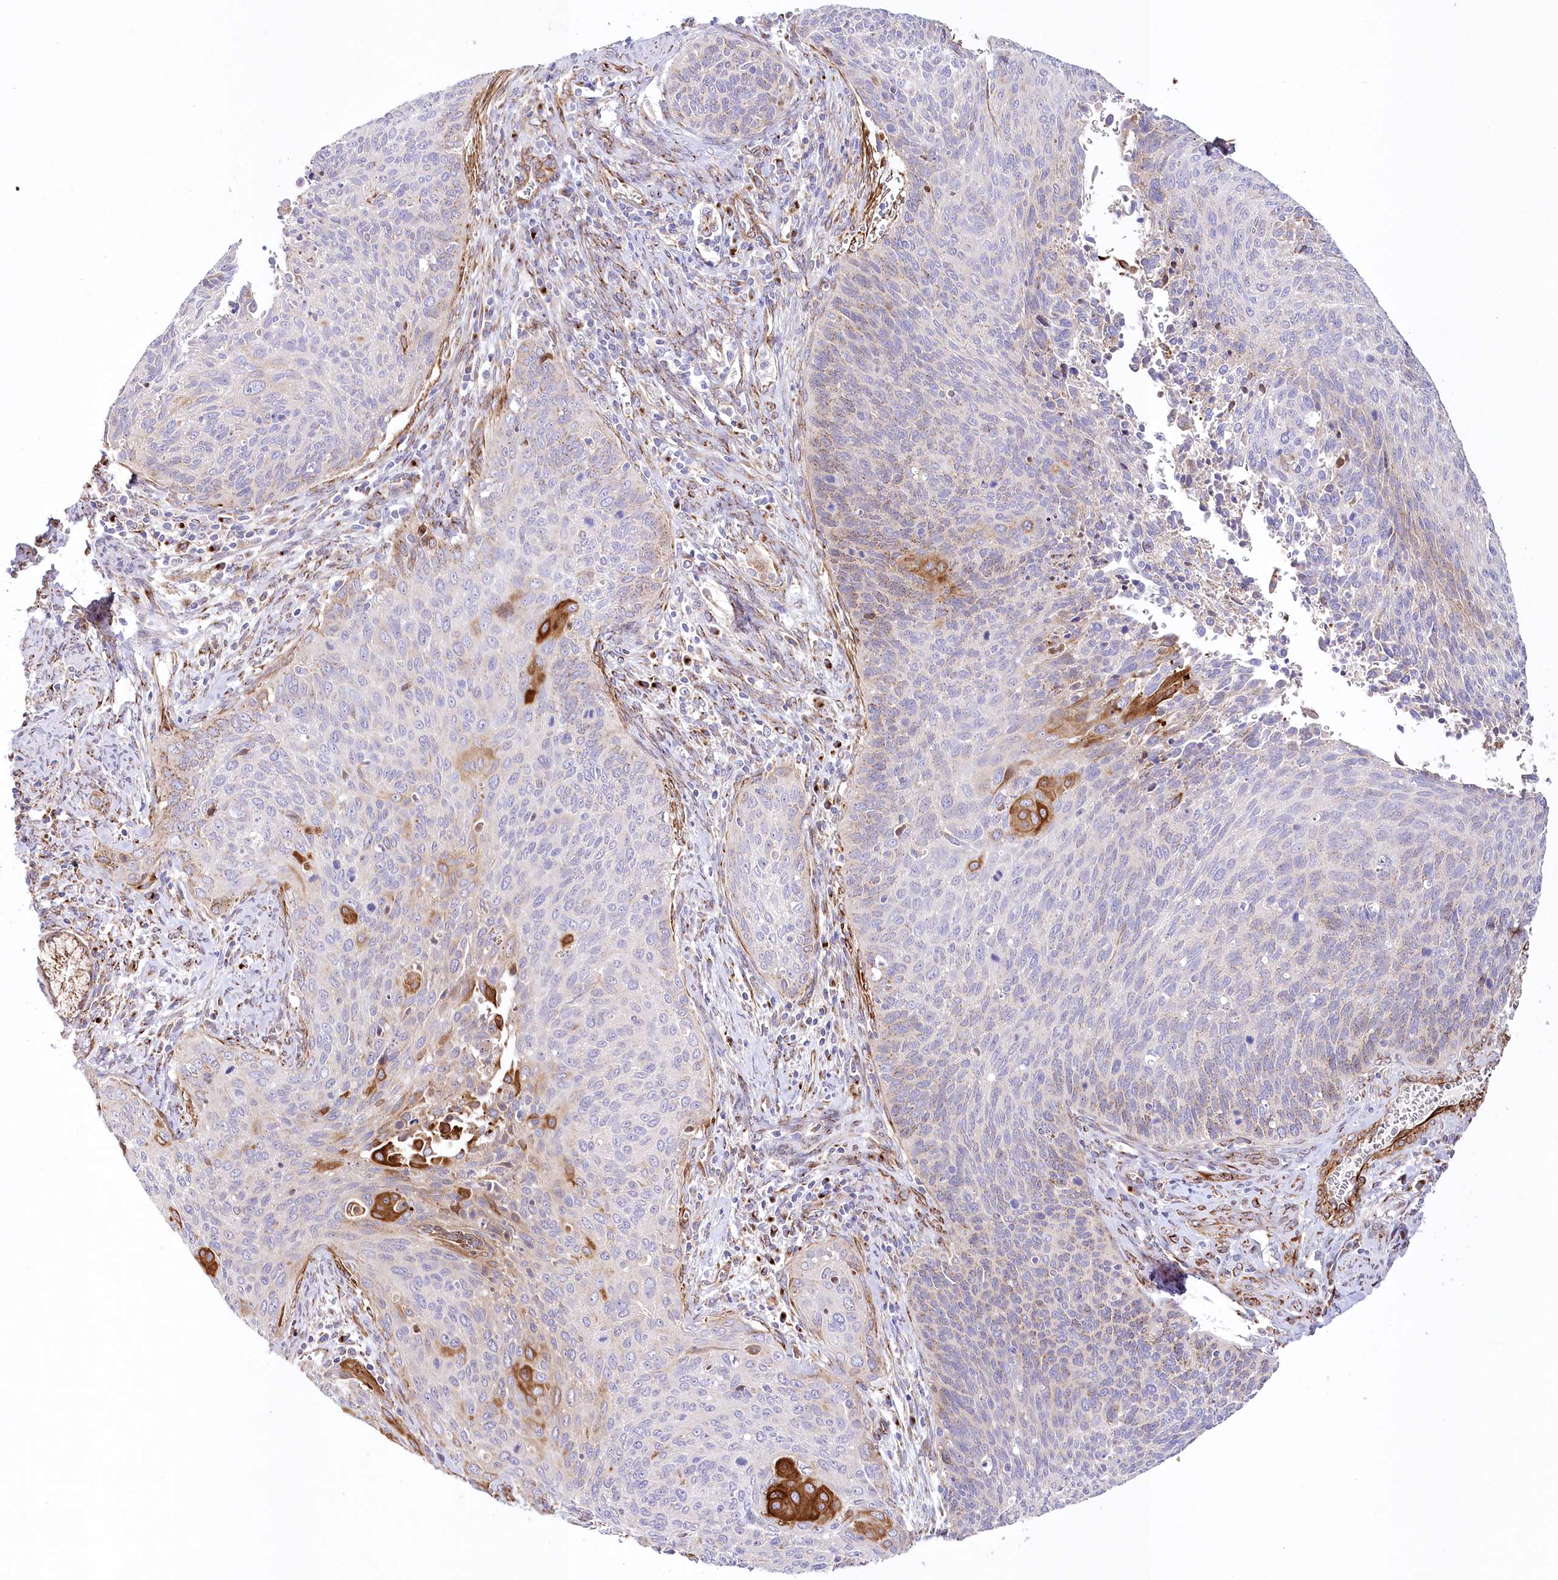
{"staining": {"intensity": "strong", "quantity": "<25%", "location": "cytoplasmic/membranous"}, "tissue": "cervical cancer", "cell_type": "Tumor cells", "image_type": "cancer", "snomed": [{"axis": "morphology", "description": "Squamous cell carcinoma, NOS"}, {"axis": "topography", "description": "Cervix"}], "caption": "An image of squamous cell carcinoma (cervical) stained for a protein shows strong cytoplasmic/membranous brown staining in tumor cells.", "gene": "ABRAXAS2", "patient": {"sex": "female", "age": 55}}